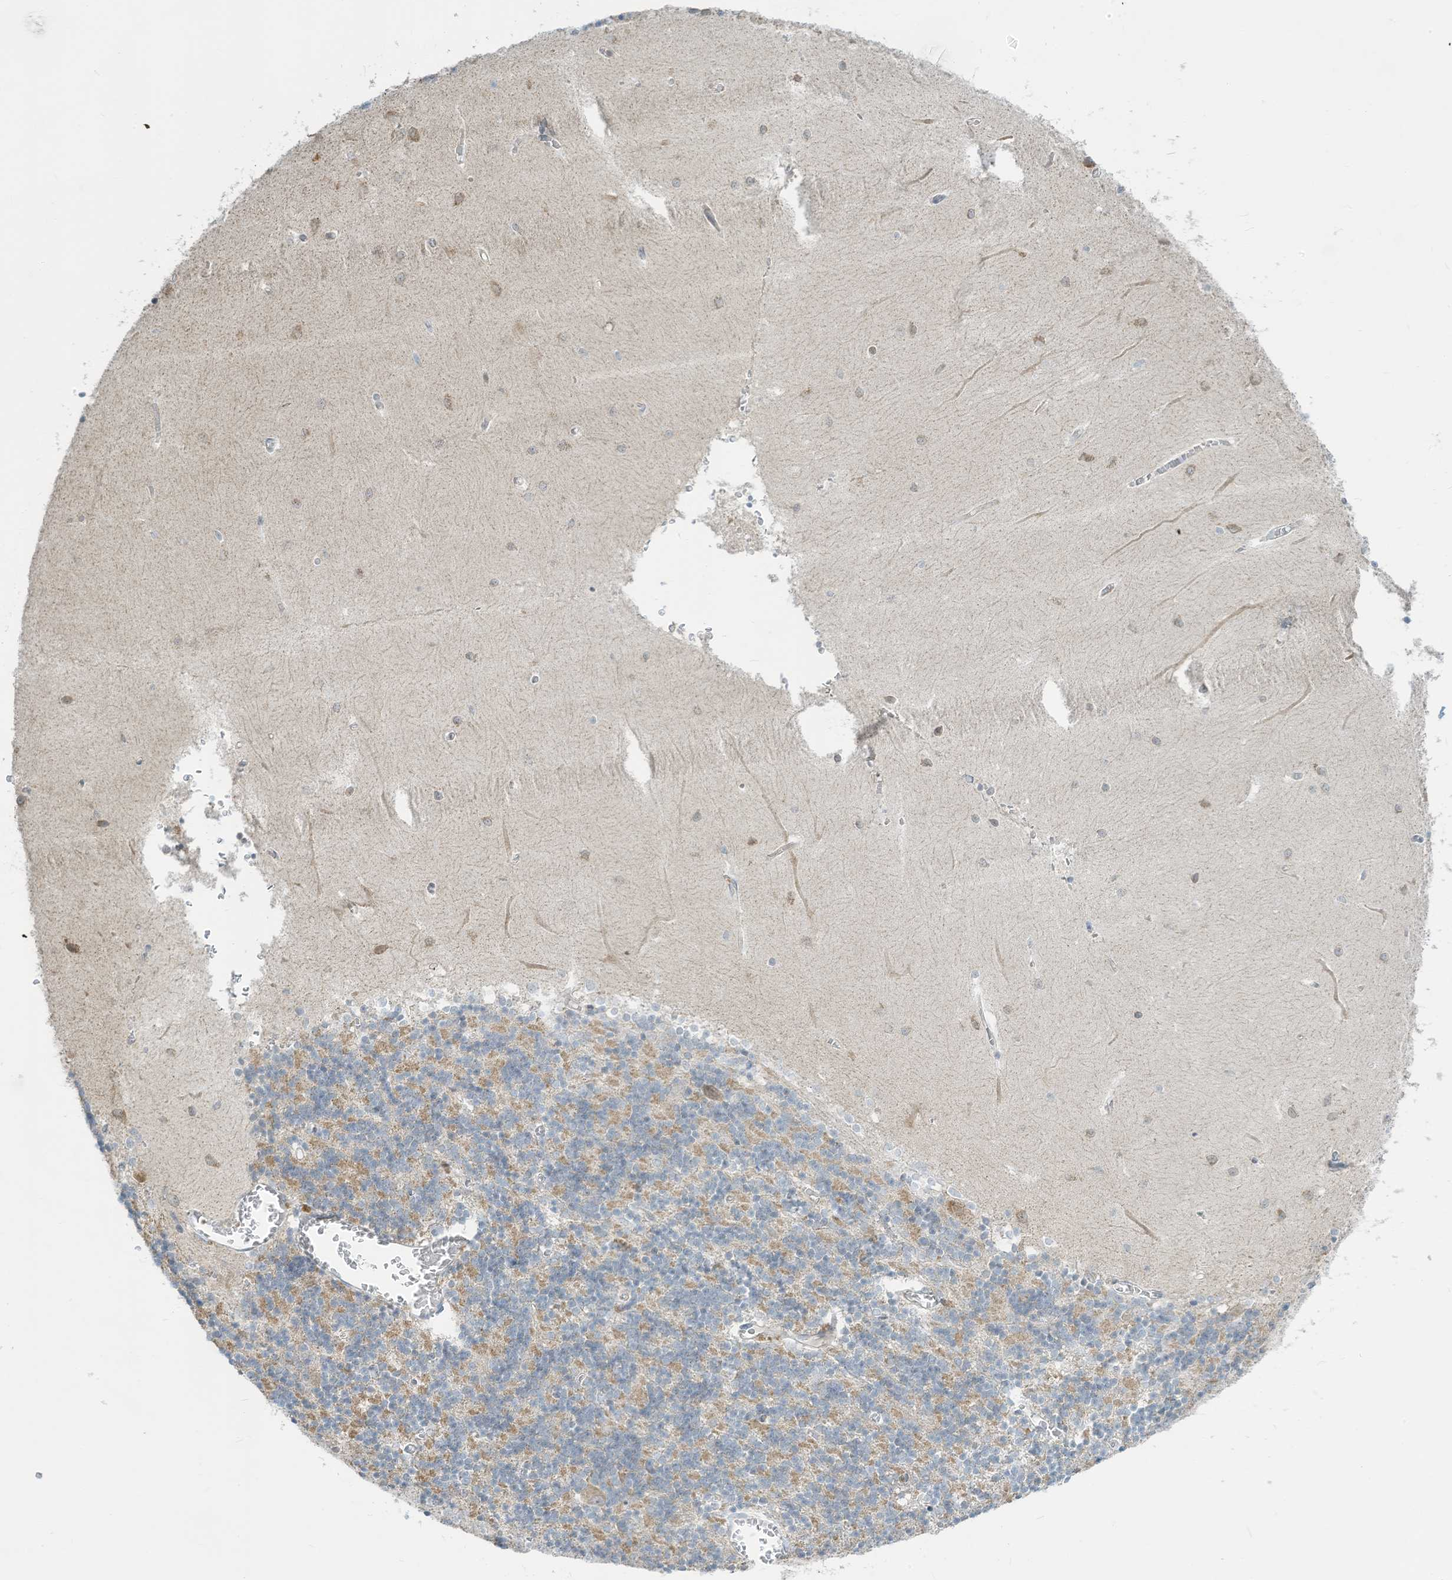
{"staining": {"intensity": "moderate", "quantity": "25%-75%", "location": "cytoplasmic/membranous"}, "tissue": "cerebellum", "cell_type": "Cells in granular layer", "image_type": "normal", "snomed": [{"axis": "morphology", "description": "Normal tissue, NOS"}, {"axis": "topography", "description": "Cerebellum"}], "caption": "The micrograph shows staining of benign cerebellum, revealing moderate cytoplasmic/membranous protein expression (brown color) within cells in granular layer.", "gene": "PARVG", "patient": {"sex": "male", "age": 37}}